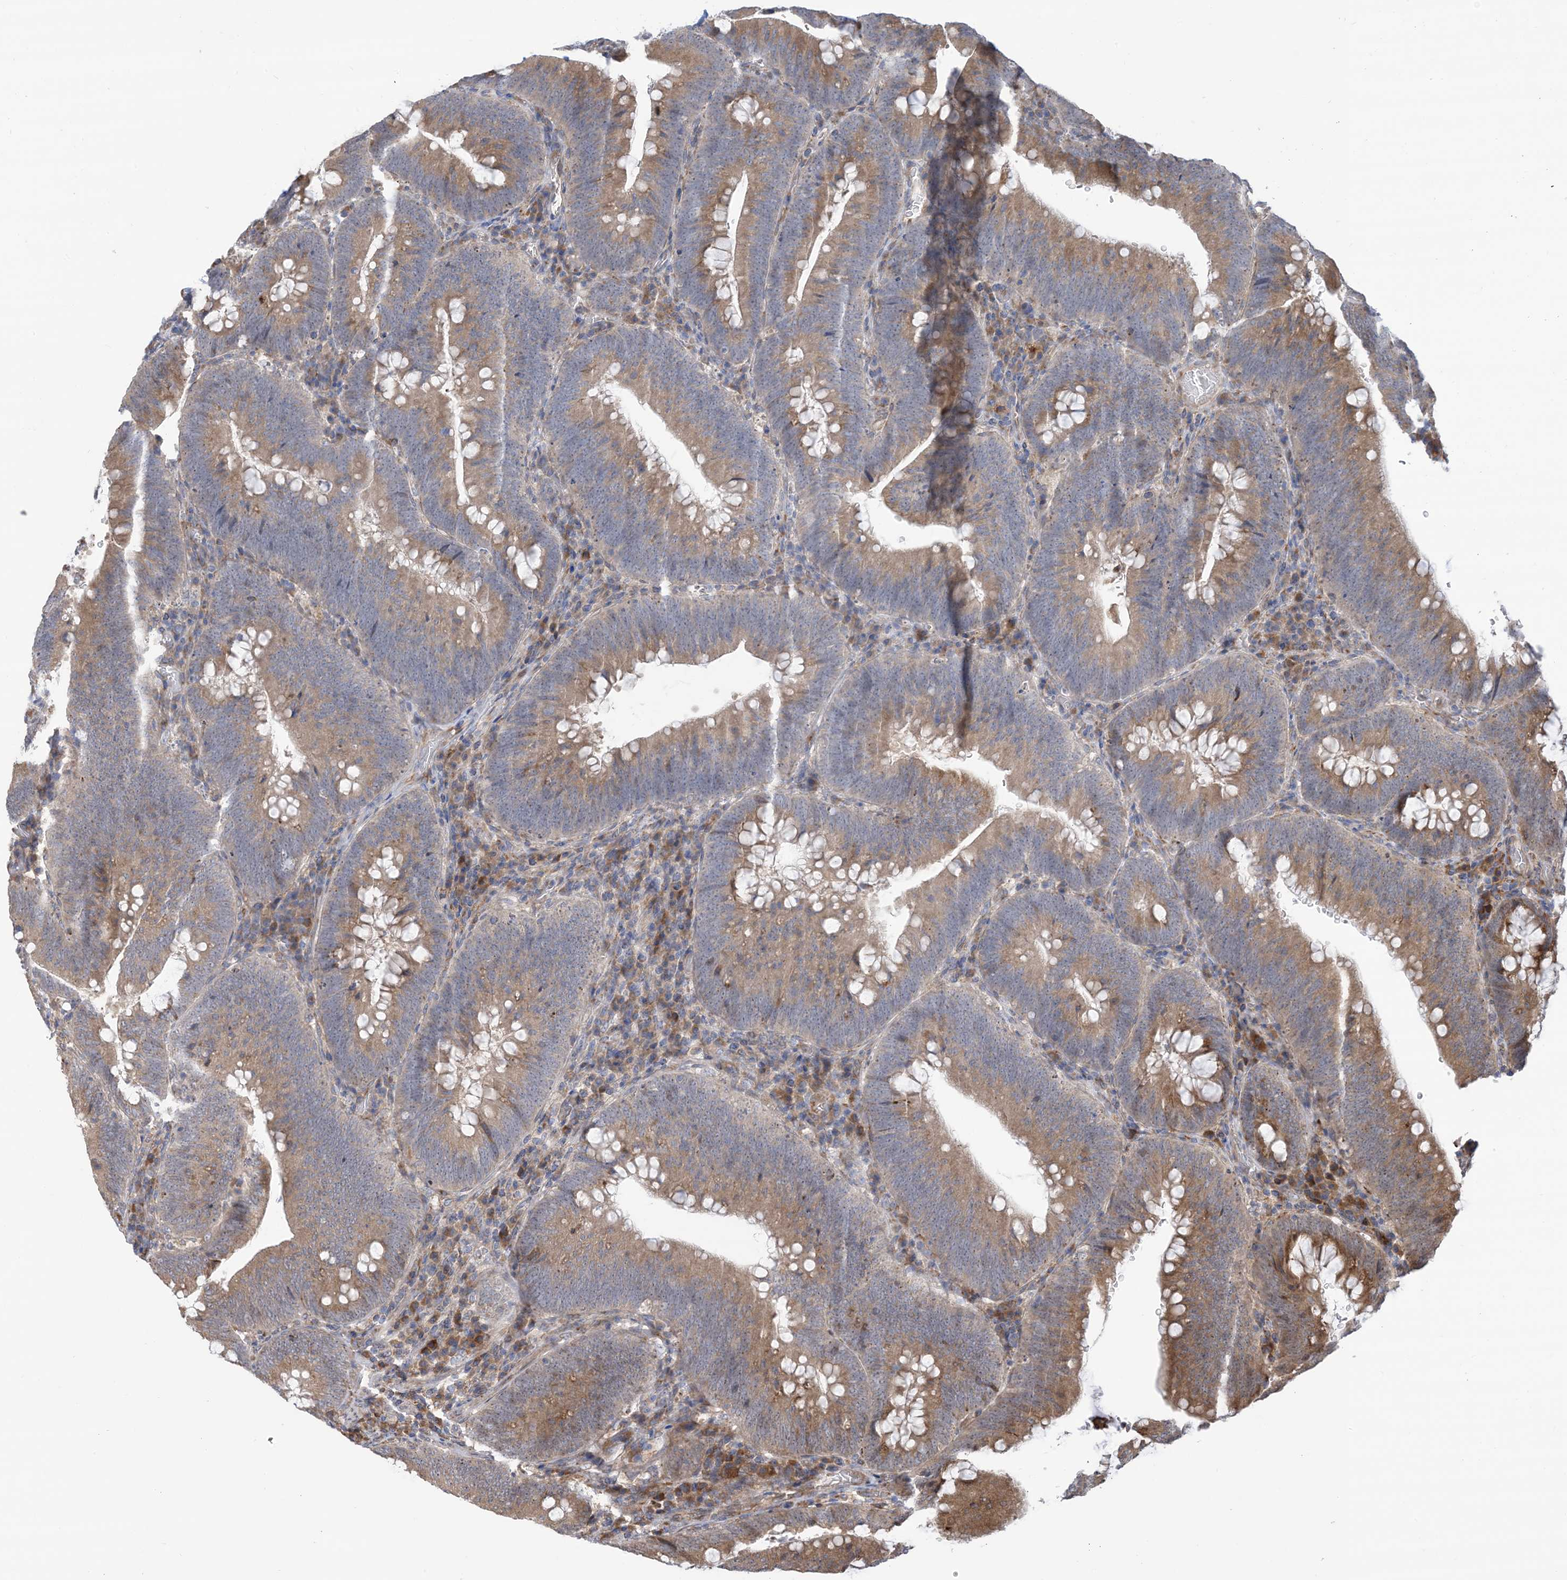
{"staining": {"intensity": "moderate", "quantity": "25%-75%", "location": "cytoplasmic/membranous"}, "tissue": "colorectal cancer", "cell_type": "Tumor cells", "image_type": "cancer", "snomed": [{"axis": "morphology", "description": "Normal tissue, NOS"}, {"axis": "topography", "description": "Colon"}], "caption": "Tumor cells exhibit moderate cytoplasmic/membranous expression in about 25%-75% of cells in colorectal cancer. The staining was performed using DAB (3,3'-diaminobenzidine) to visualize the protein expression in brown, while the nuclei were stained in blue with hematoxylin (Magnification: 20x).", "gene": "CLEC16A", "patient": {"sex": "female", "age": 82}}